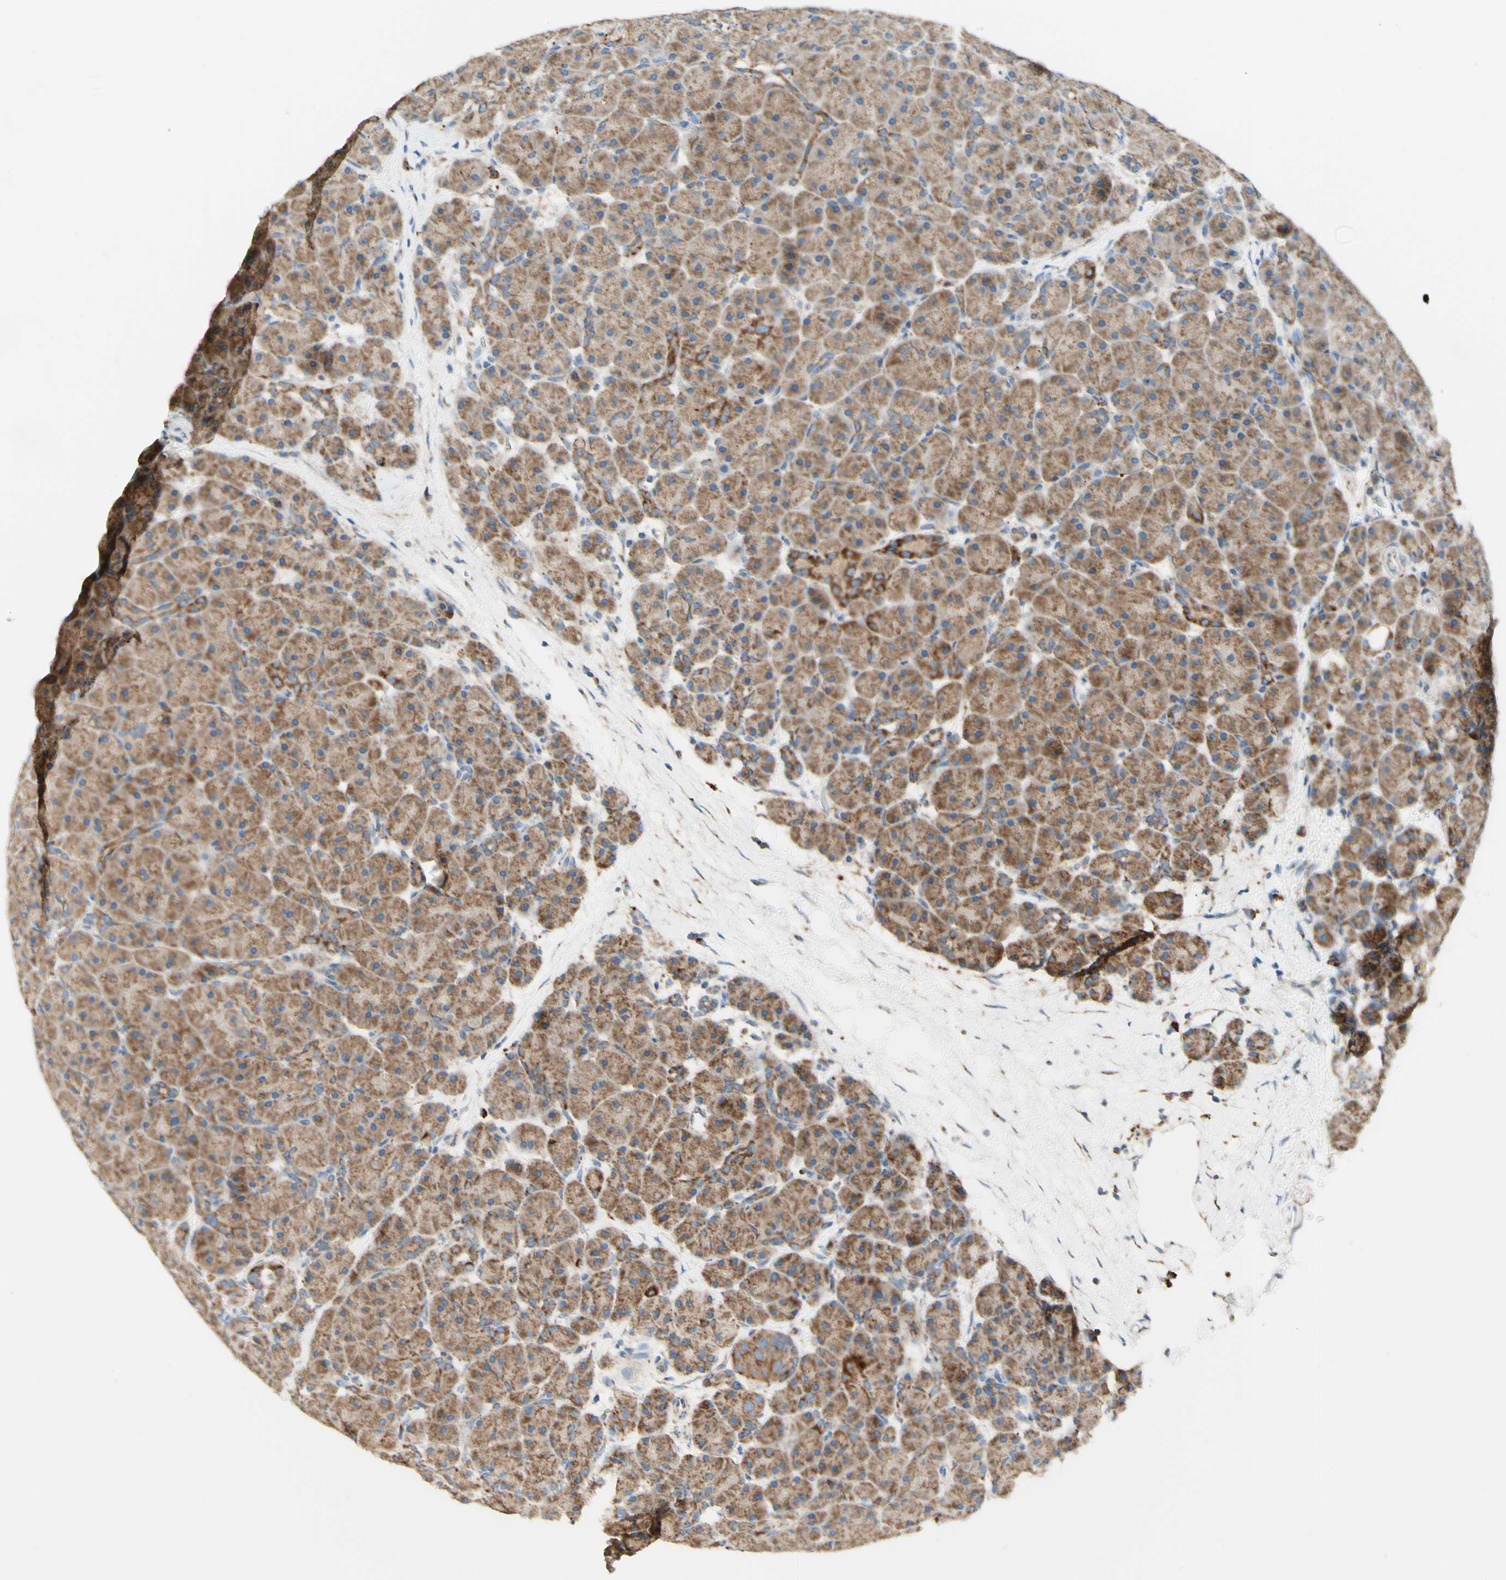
{"staining": {"intensity": "moderate", "quantity": ">75%", "location": "cytoplasmic/membranous"}, "tissue": "pancreas", "cell_type": "Exocrine glandular cells", "image_type": "normal", "snomed": [{"axis": "morphology", "description": "Normal tissue, NOS"}, {"axis": "topography", "description": "Pancreas"}], "caption": "The micrograph reveals immunohistochemical staining of unremarkable pancreas. There is moderate cytoplasmic/membranous staining is present in about >75% of exocrine glandular cells. The staining was performed using DAB to visualize the protein expression in brown, while the nuclei were stained in blue with hematoxylin (Magnification: 20x).", "gene": "ARMC10", "patient": {"sex": "male", "age": 66}}